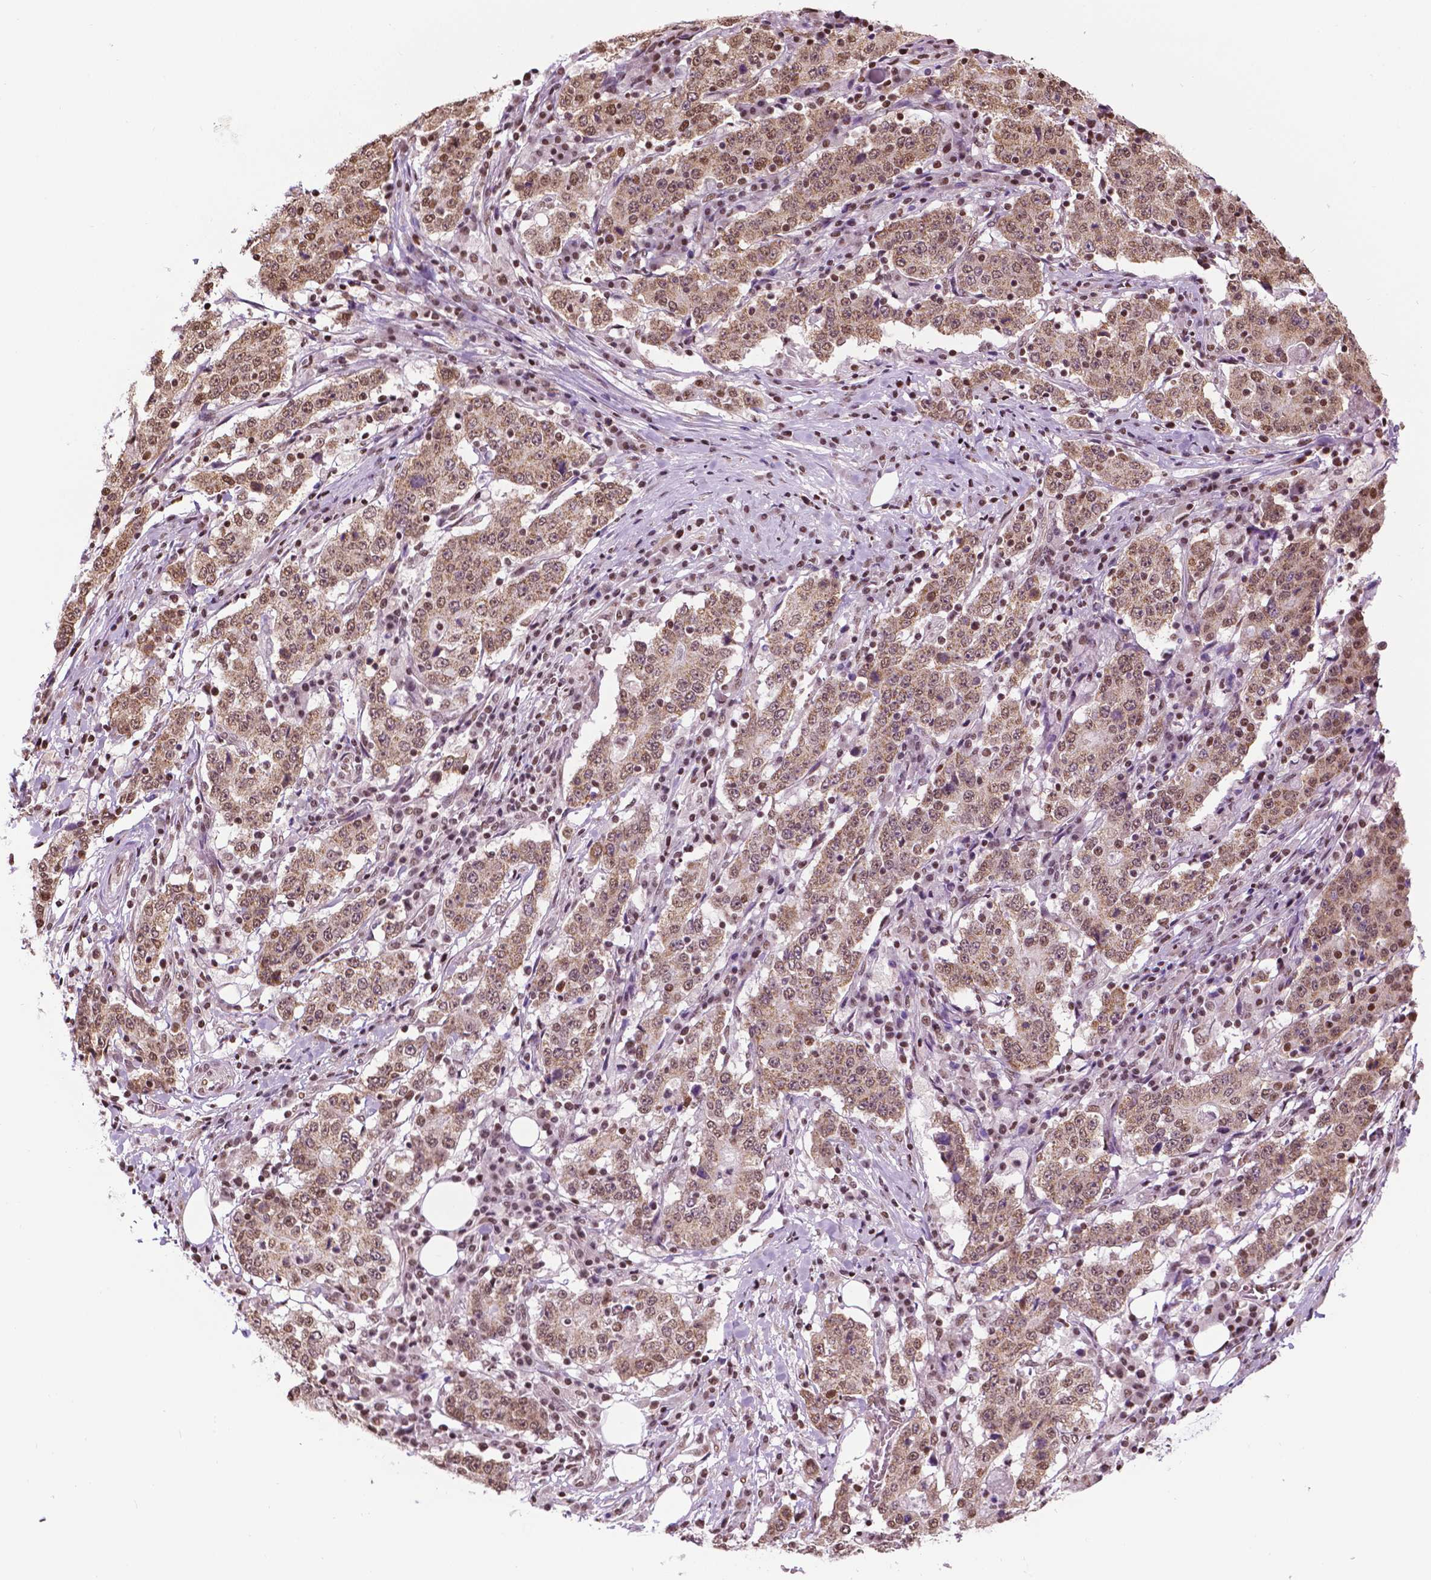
{"staining": {"intensity": "moderate", "quantity": ">75%", "location": "cytoplasmic/membranous,nuclear"}, "tissue": "stomach cancer", "cell_type": "Tumor cells", "image_type": "cancer", "snomed": [{"axis": "morphology", "description": "Adenocarcinoma, NOS"}, {"axis": "topography", "description": "Stomach"}], "caption": "Protein expression analysis of human stomach adenocarcinoma reveals moderate cytoplasmic/membranous and nuclear staining in about >75% of tumor cells. The protein is shown in brown color, while the nuclei are stained blue.", "gene": "COL23A1", "patient": {"sex": "male", "age": 59}}